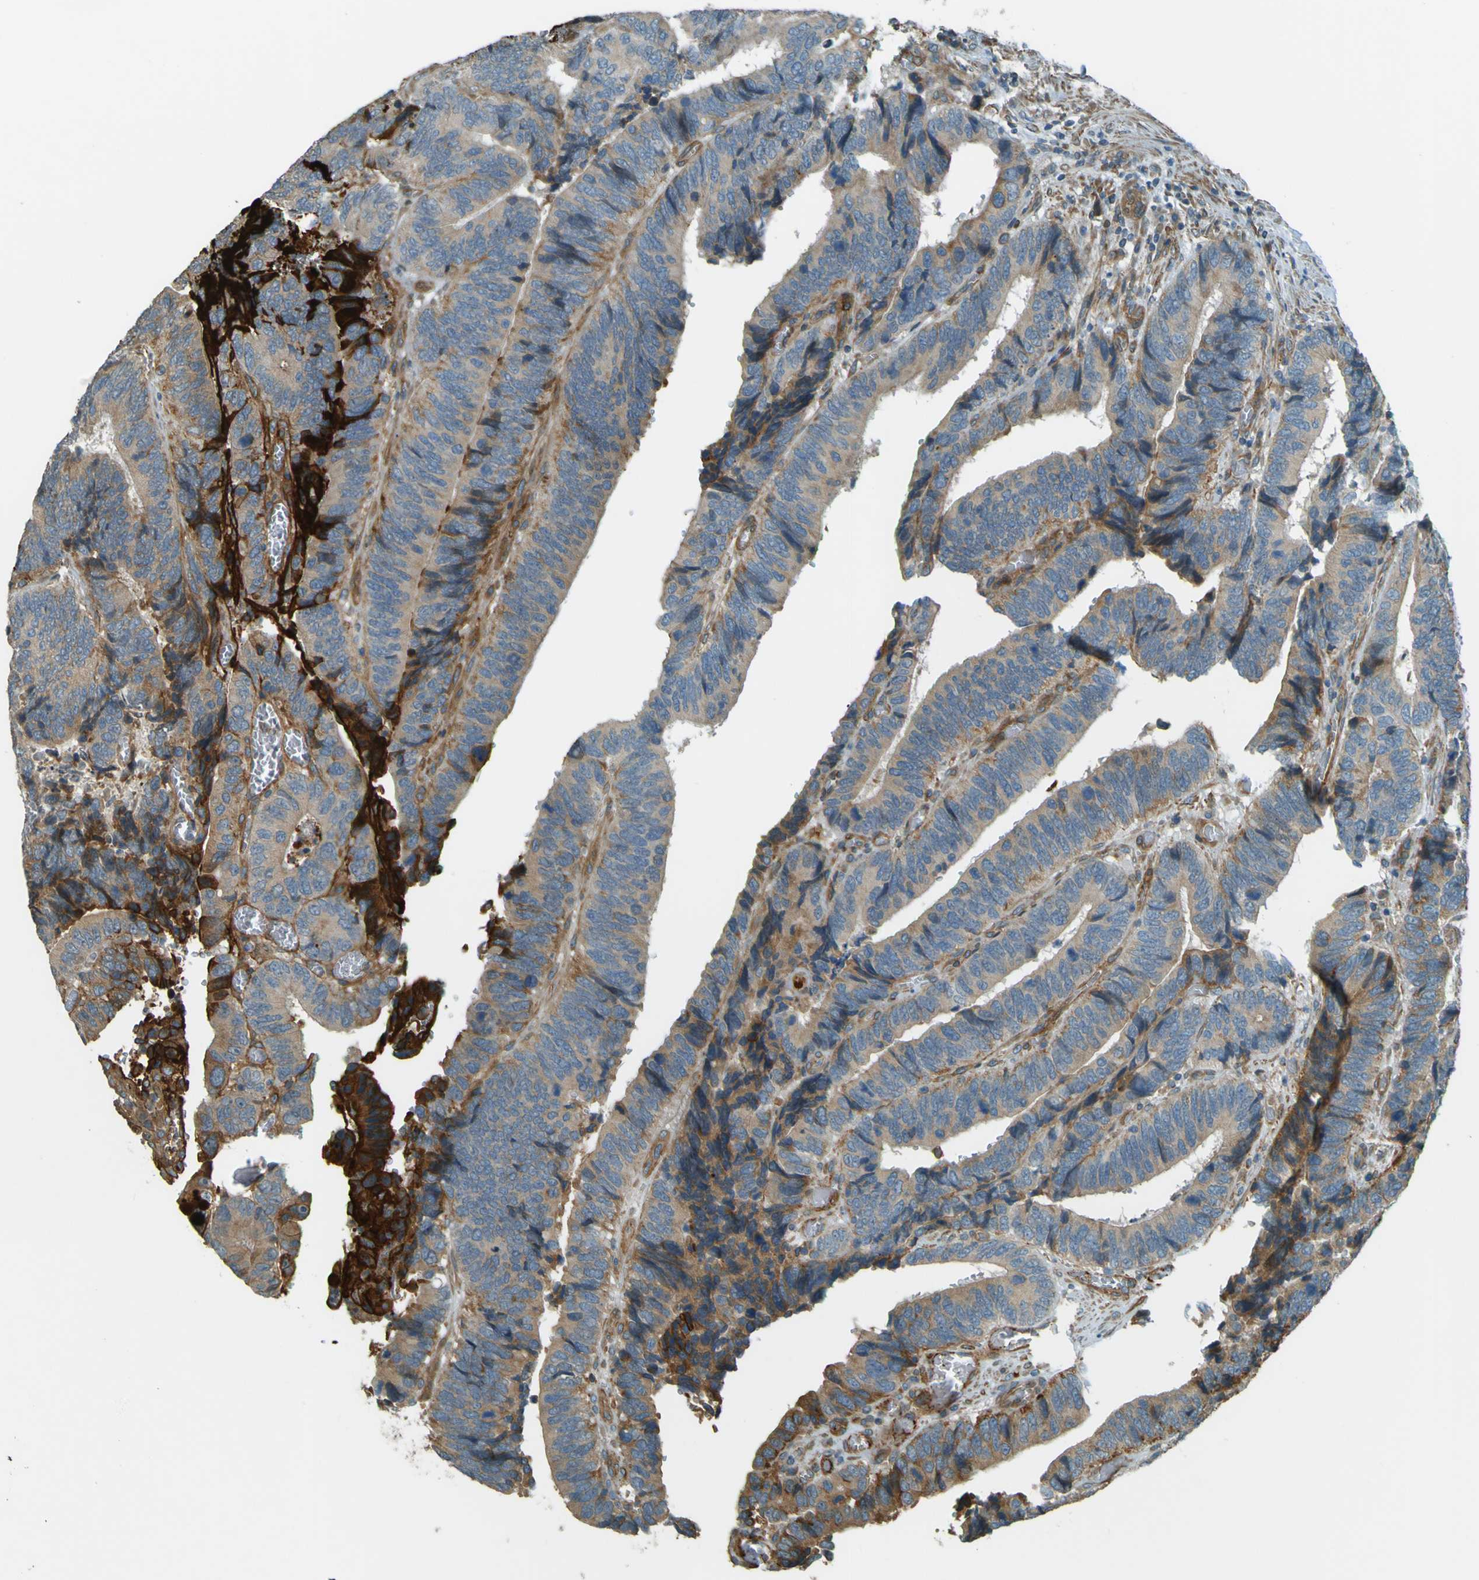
{"staining": {"intensity": "moderate", "quantity": ">75%", "location": "cytoplasmic/membranous"}, "tissue": "colorectal cancer", "cell_type": "Tumor cells", "image_type": "cancer", "snomed": [{"axis": "morphology", "description": "Adenocarcinoma, NOS"}, {"axis": "topography", "description": "Colon"}], "caption": "IHC staining of colorectal adenocarcinoma, which shows medium levels of moderate cytoplasmic/membranous positivity in about >75% of tumor cells indicating moderate cytoplasmic/membranous protein positivity. The staining was performed using DAB (3,3'-diaminobenzidine) (brown) for protein detection and nuclei were counterstained in hematoxylin (blue).", "gene": "LPCAT1", "patient": {"sex": "male", "age": 72}}